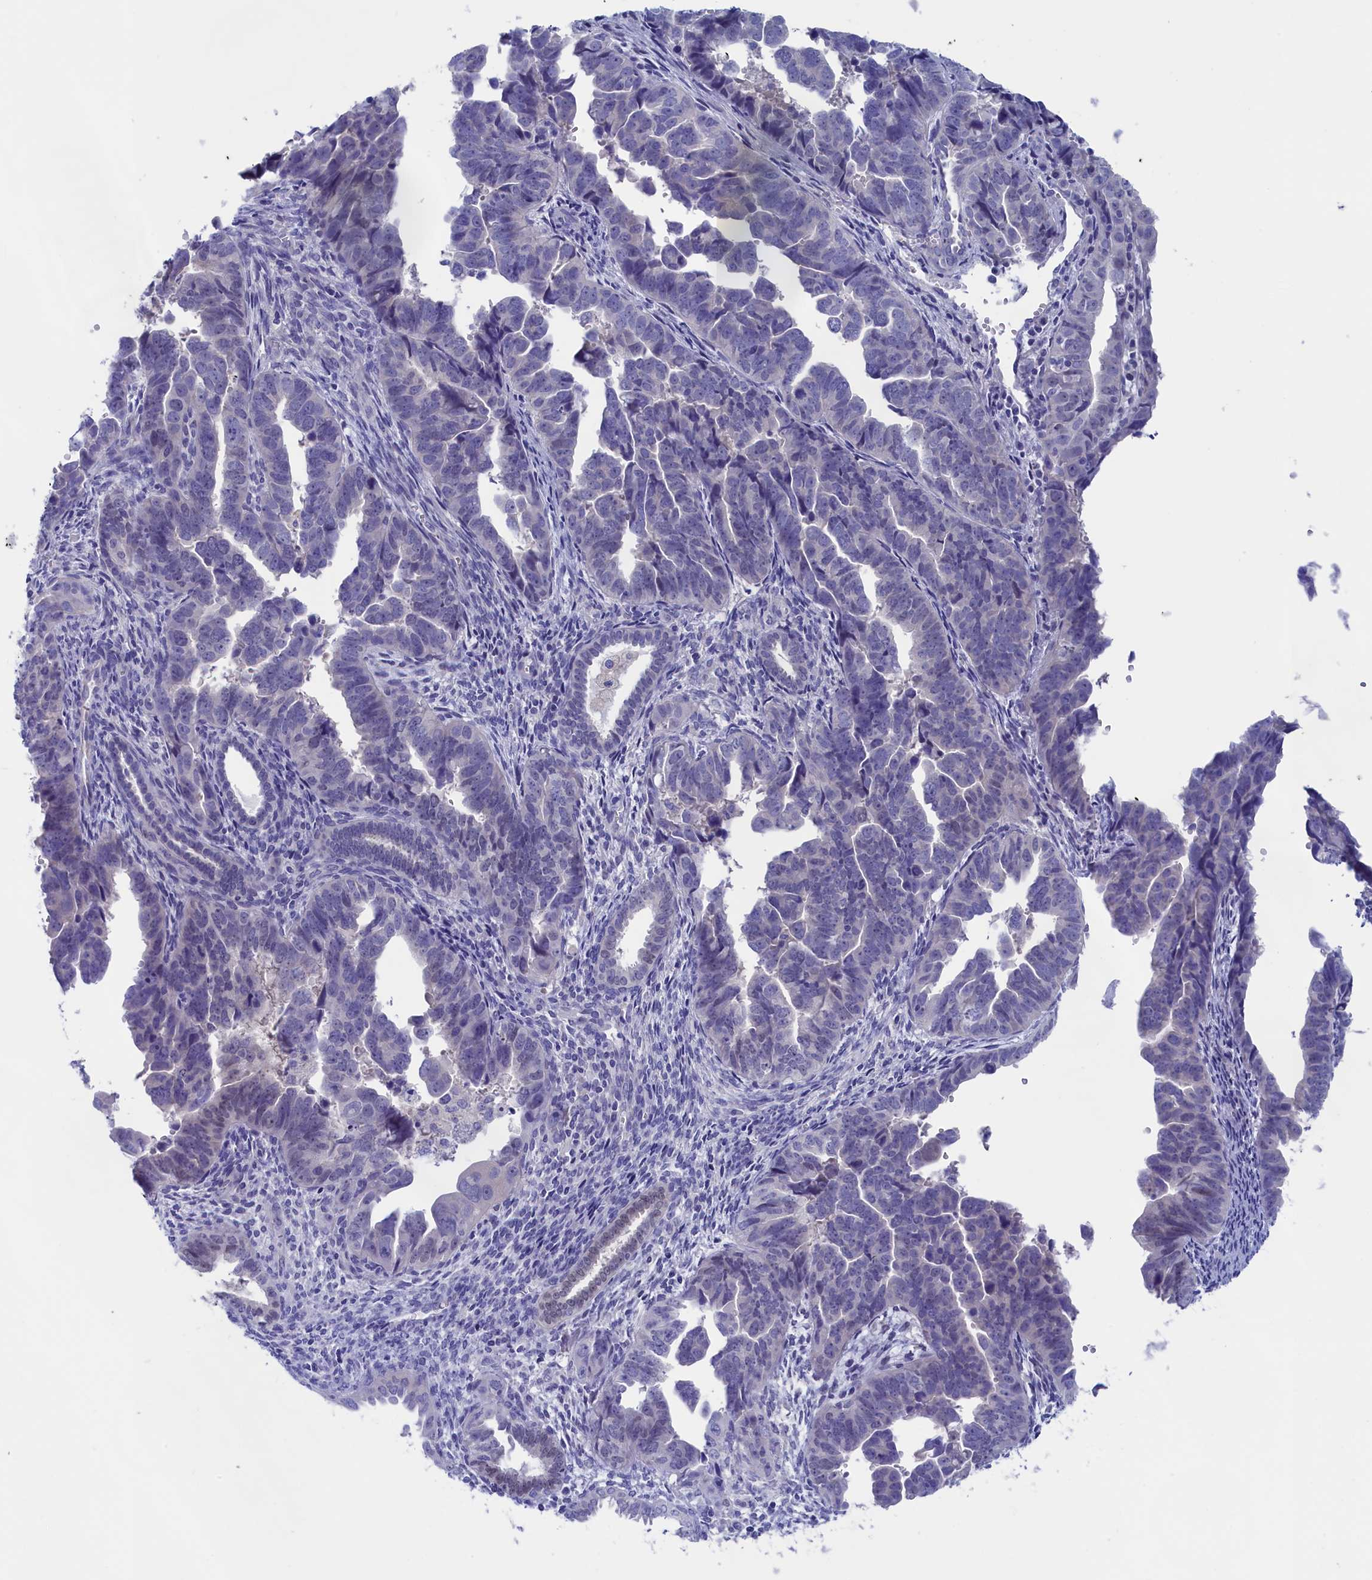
{"staining": {"intensity": "negative", "quantity": "none", "location": "none"}, "tissue": "endometrial cancer", "cell_type": "Tumor cells", "image_type": "cancer", "snomed": [{"axis": "morphology", "description": "Adenocarcinoma, NOS"}, {"axis": "topography", "description": "Endometrium"}], "caption": "A high-resolution photomicrograph shows immunohistochemistry staining of endometrial adenocarcinoma, which reveals no significant expression in tumor cells.", "gene": "VPS35L", "patient": {"sex": "female", "age": 75}}